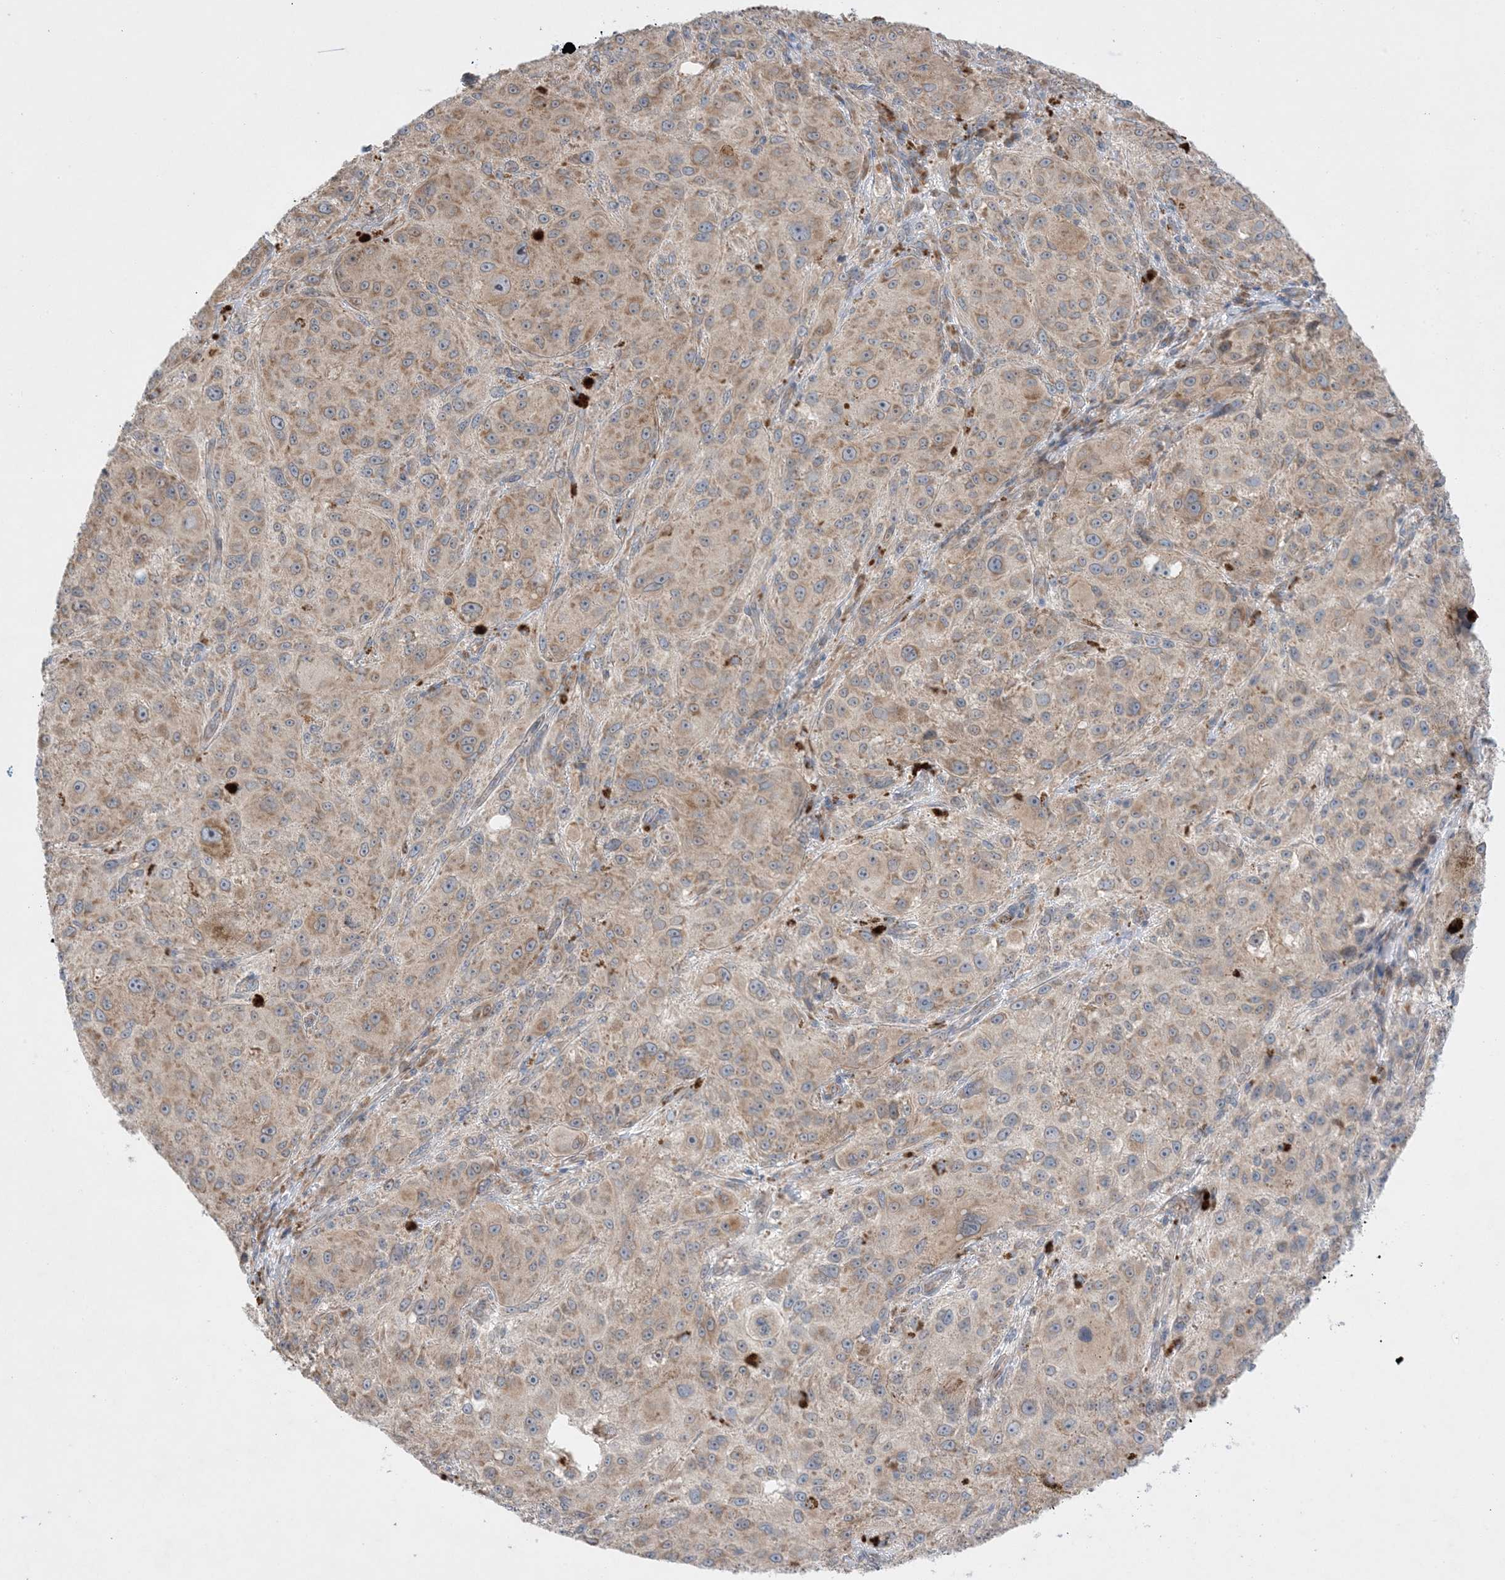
{"staining": {"intensity": "weak", "quantity": ">75%", "location": "cytoplasmic/membranous"}, "tissue": "melanoma", "cell_type": "Tumor cells", "image_type": "cancer", "snomed": [{"axis": "morphology", "description": "Necrosis, NOS"}, {"axis": "morphology", "description": "Malignant melanoma, NOS"}, {"axis": "topography", "description": "Skin"}], "caption": "Immunohistochemical staining of human malignant melanoma shows low levels of weak cytoplasmic/membranous staining in about >75% of tumor cells.", "gene": "MMGT1", "patient": {"sex": "female", "age": 87}}